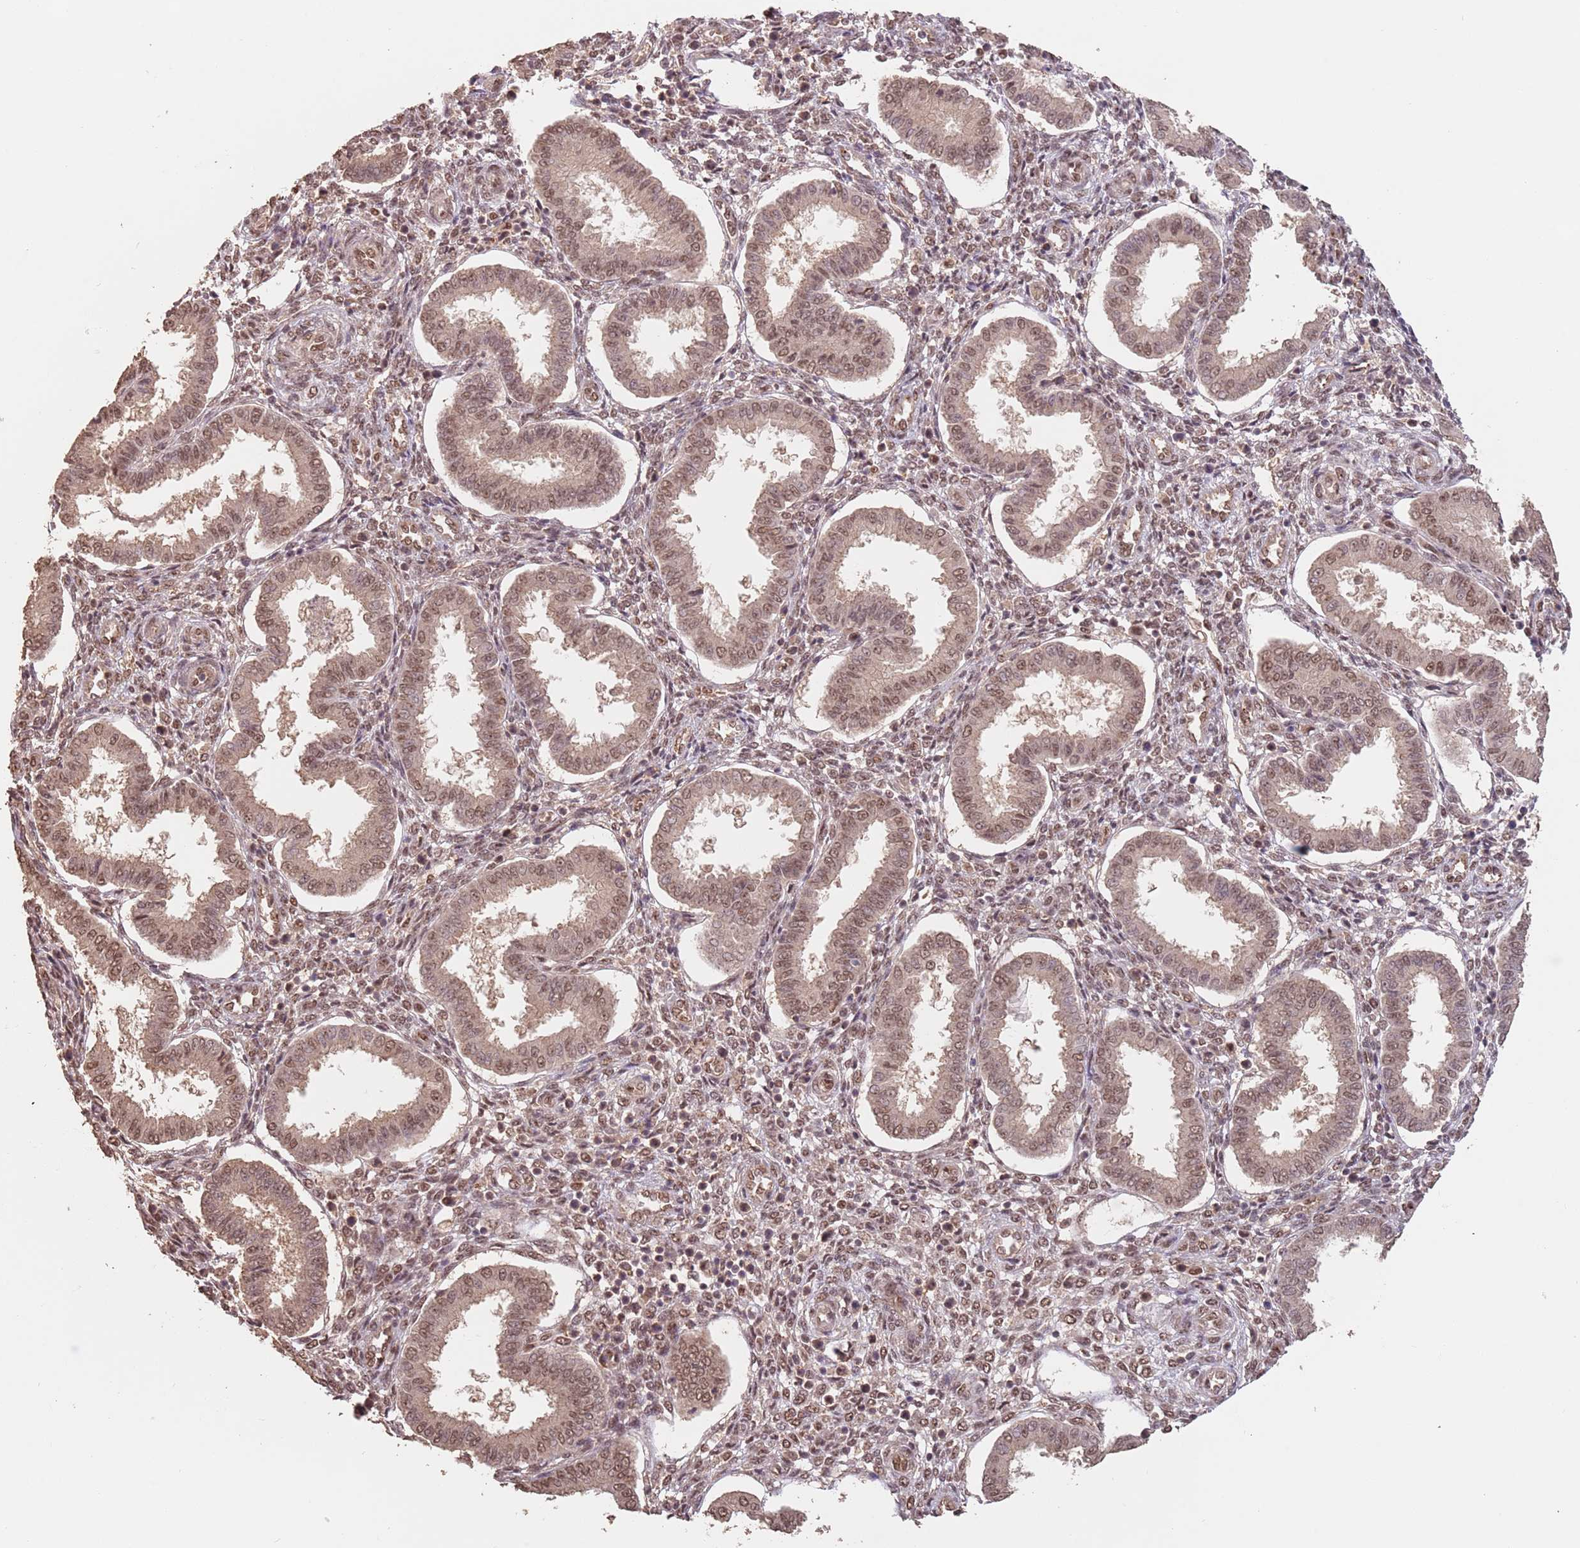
{"staining": {"intensity": "moderate", "quantity": ">75%", "location": "nuclear"}, "tissue": "endometrium", "cell_type": "Cells in endometrial stroma", "image_type": "normal", "snomed": [{"axis": "morphology", "description": "Normal tissue, NOS"}, {"axis": "topography", "description": "Endometrium"}], "caption": "Protein staining displays moderate nuclear expression in about >75% of cells in endometrial stroma in benign endometrium.", "gene": "RFXANK", "patient": {"sex": "female", "age": 24}}